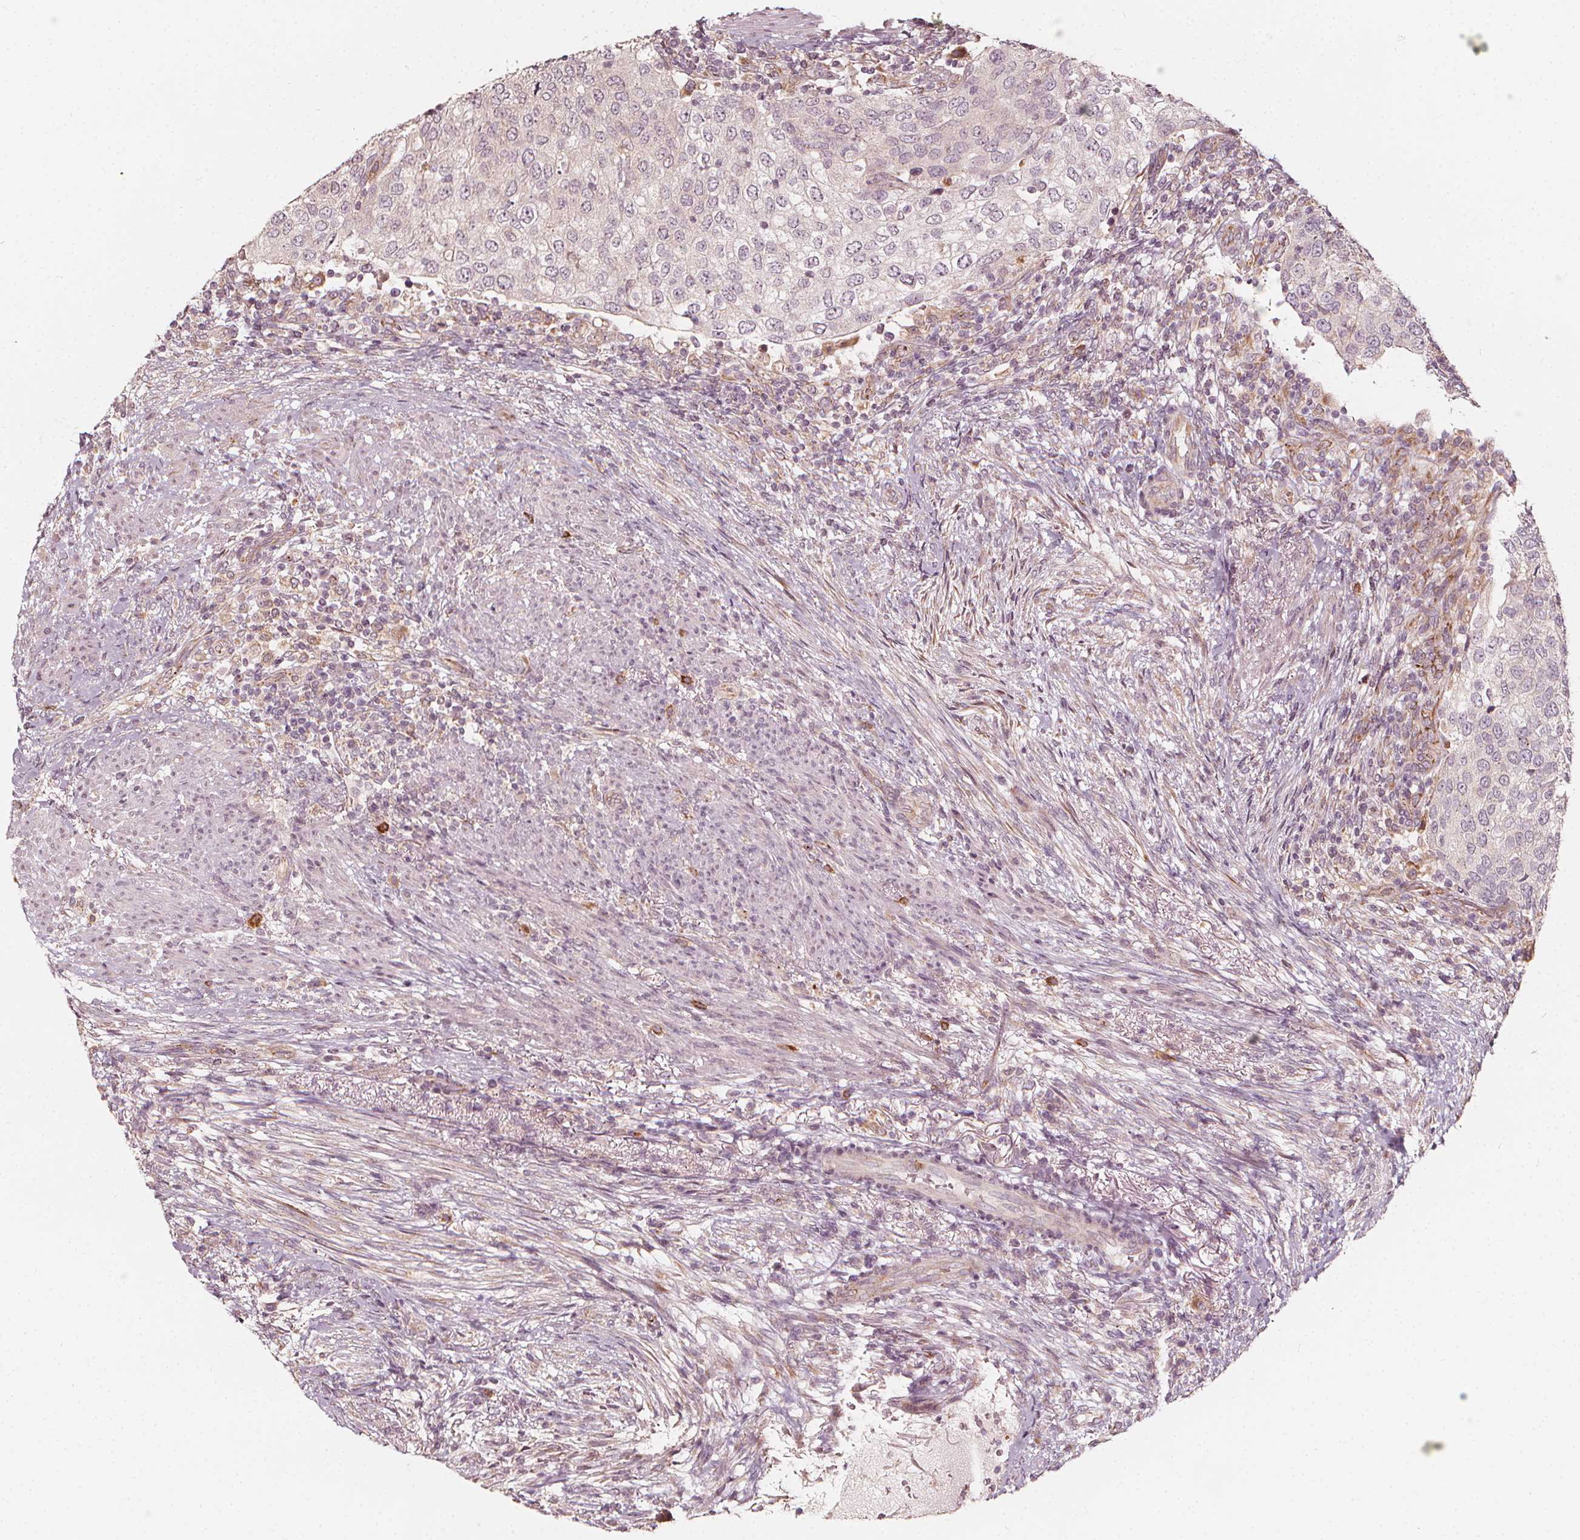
{"staining": {"intensity": "negative", "quantity": "none", "location": "none"}, "tissue": "urothelial cancer", "cell_type": "Tumor cells", "image_type": "cancer", "snomed": [{"axis": "morphology", "description": "Urothelial carcinoma, High grade"}, {"axis": "topography", "description": "Urinary bladder"}], "caption": "Tumor cells show no significant protein staining in urothelial carcinoma (high-grade).", "gene": "NPC1L1", "patient": {"sex": "female", "age": 78}}